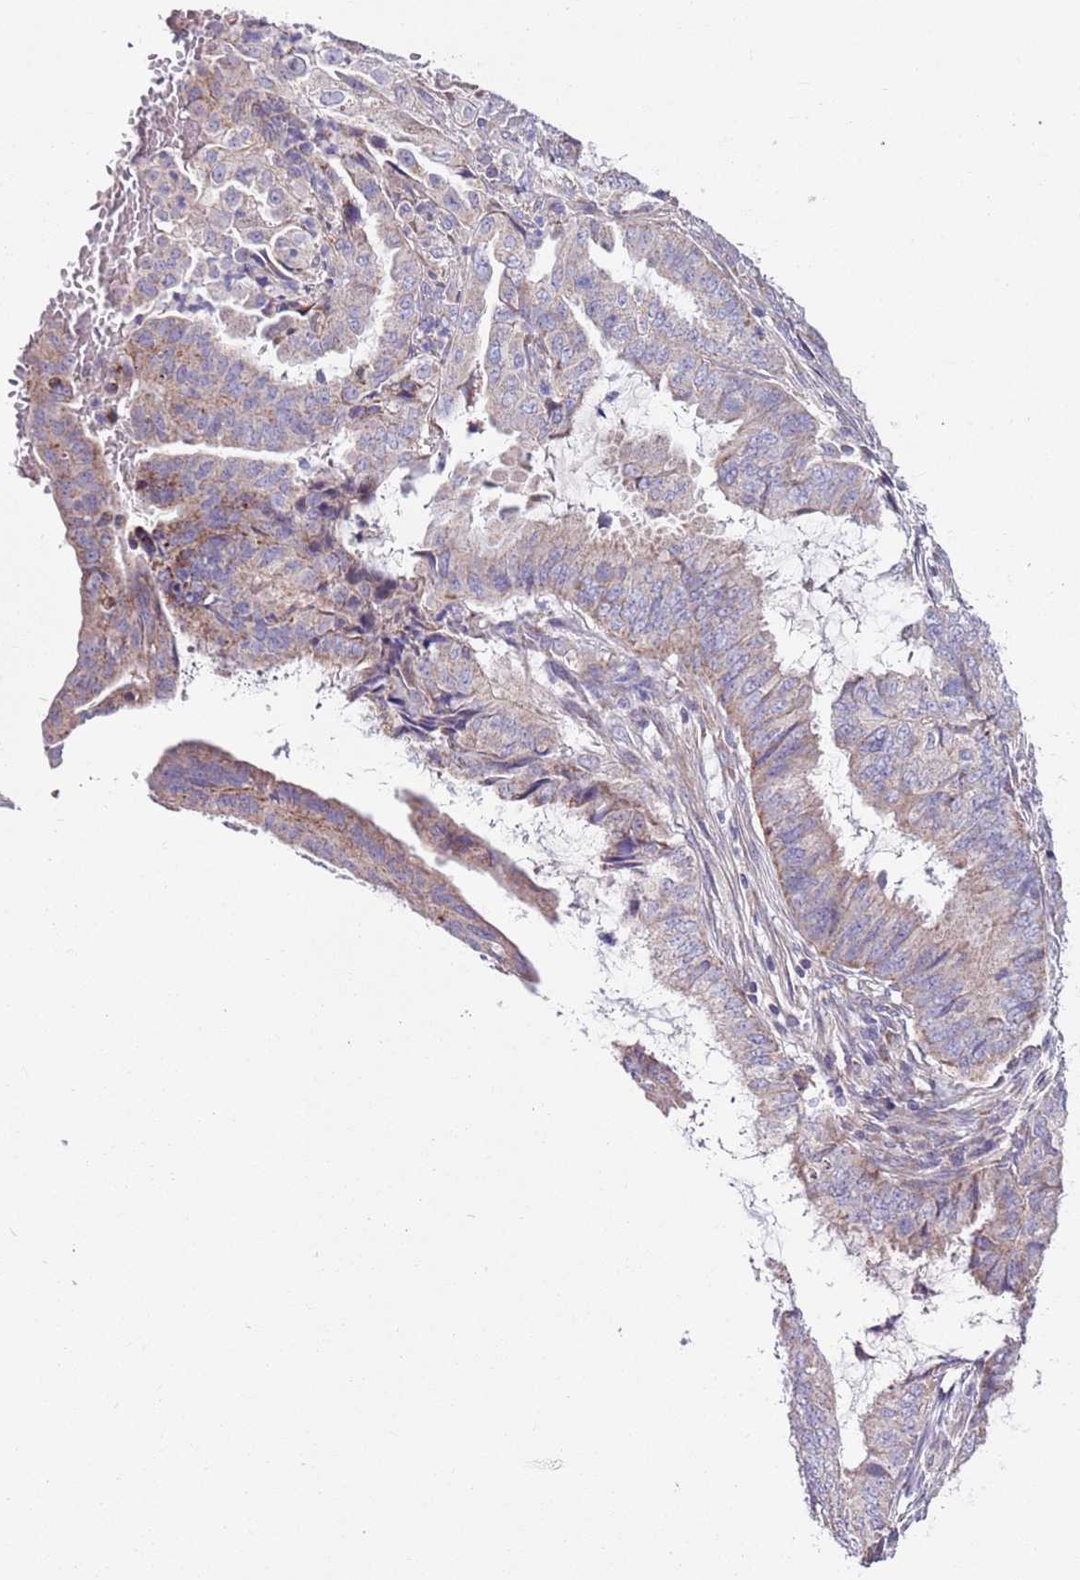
{"staining": {"intensity": "moderate", "quantity": "<25%", "location": "cytoplasmic/membranous"}, "tissue": "endometrial cancer", "cell_type": "Tumor cells", "image_type": "cancer", "snomed": [{"axis": "morphology", "description": "Adenocarcinoma, NOS"}, {"axis": "topography", "description": "Endometrium"}], "caption": "This histopathology image reveals immunohistochemistry staining of endometrial cancer, with low moderate cytoplasmic/membranous expression in approximately <25% of tumor cells.", "gene": "SMG1", "patient": {"sex": "female", "age": 51}}